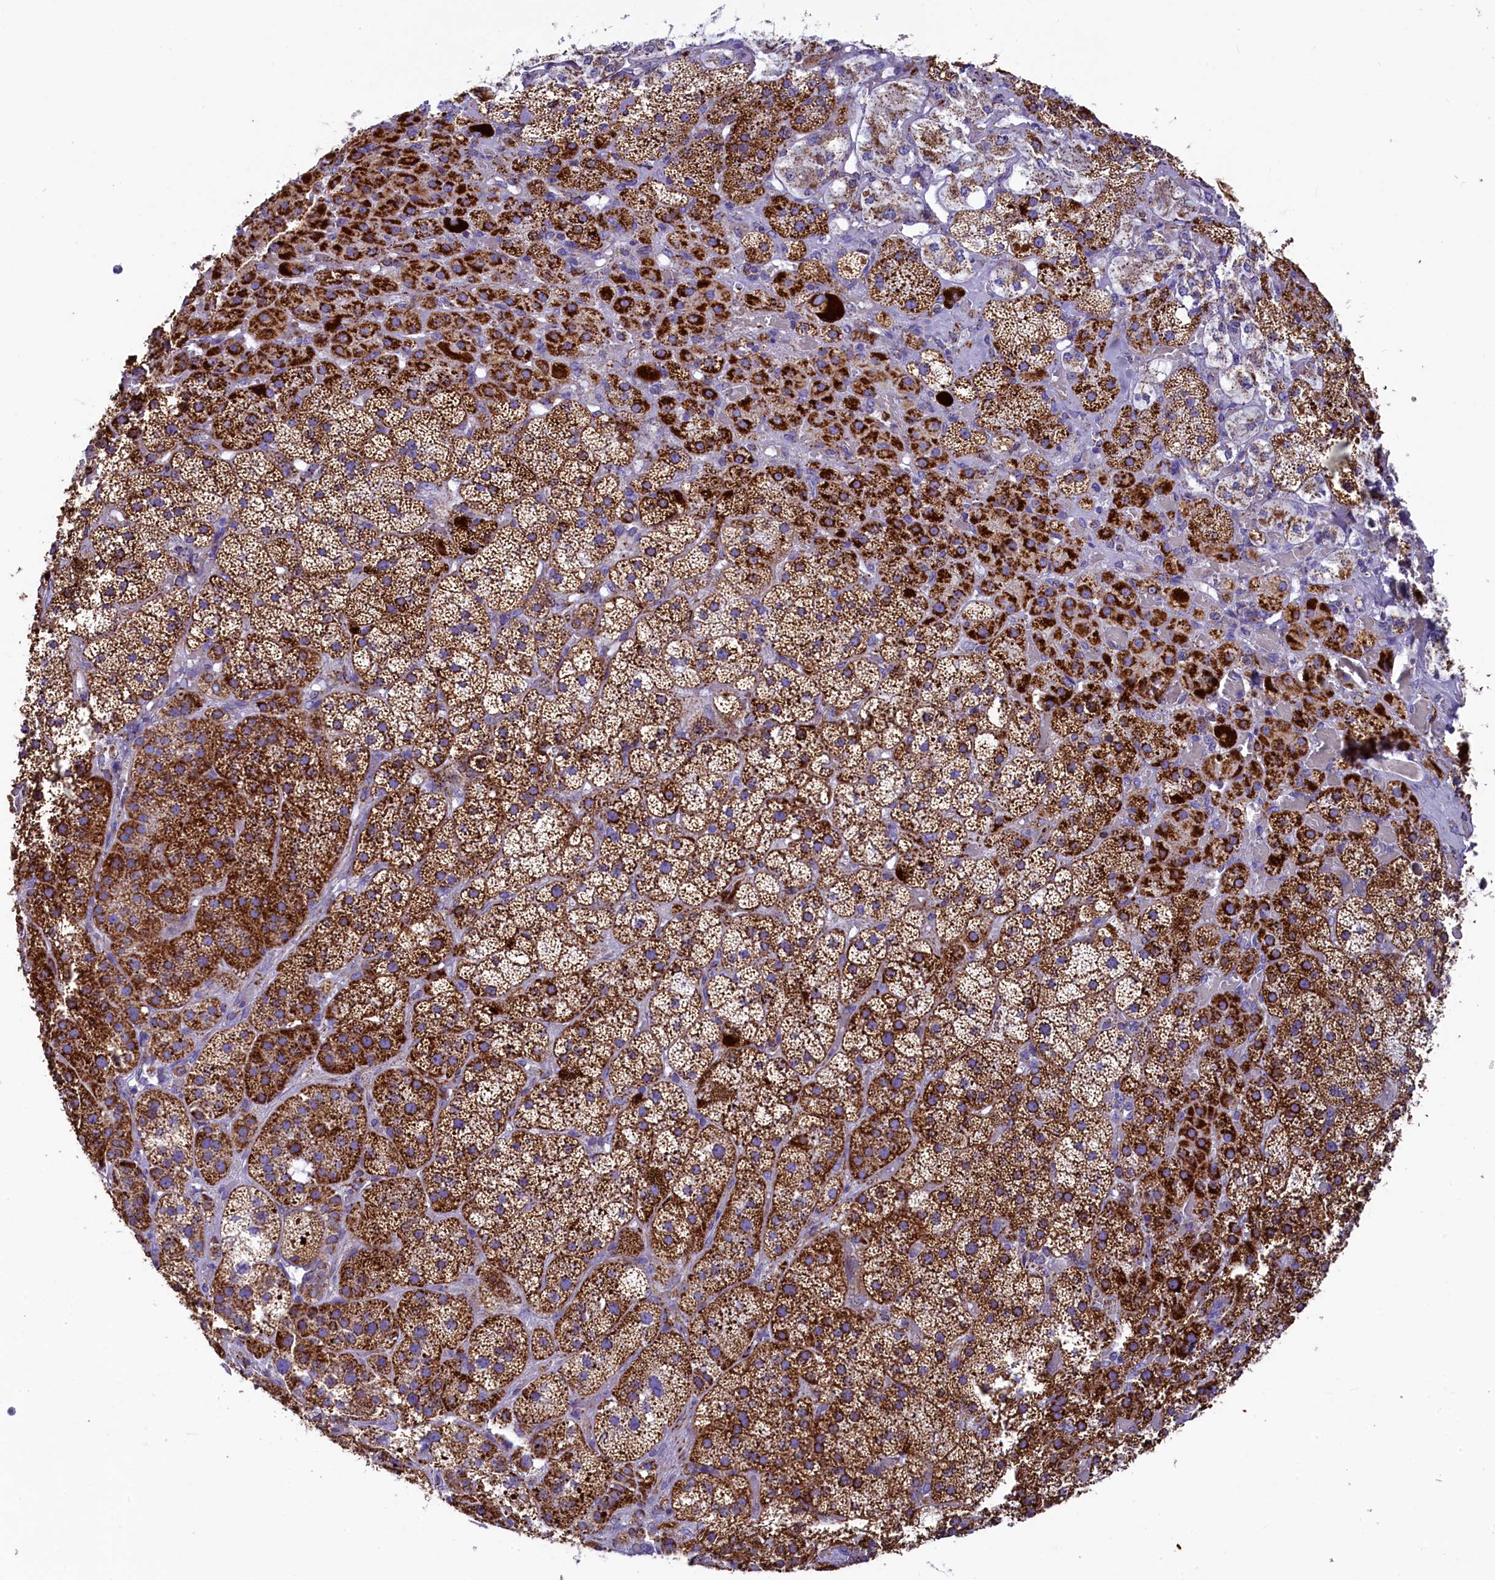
{"staining": {"intensity": "strong", "quantity": ">75%", "location": "cytoplasmic/membranous"}, "tissue": "adrenal gland", "cell_type": "Glandular cells", "image_type": "normal", "snomed": [{"axis": "morphology", "description": "Normal tissue, NOS"}, {"axis": "topography", "description": "Adrenal gland"}], "caption": "Normal adrenal gland demonstrates strong cytoplasmic/membranous positivity in approximately >75% of glandular cells, visualized by immunohistochemistry.", "gene": "IDH3A", "patient": {"sex": "male", "age": 57}}